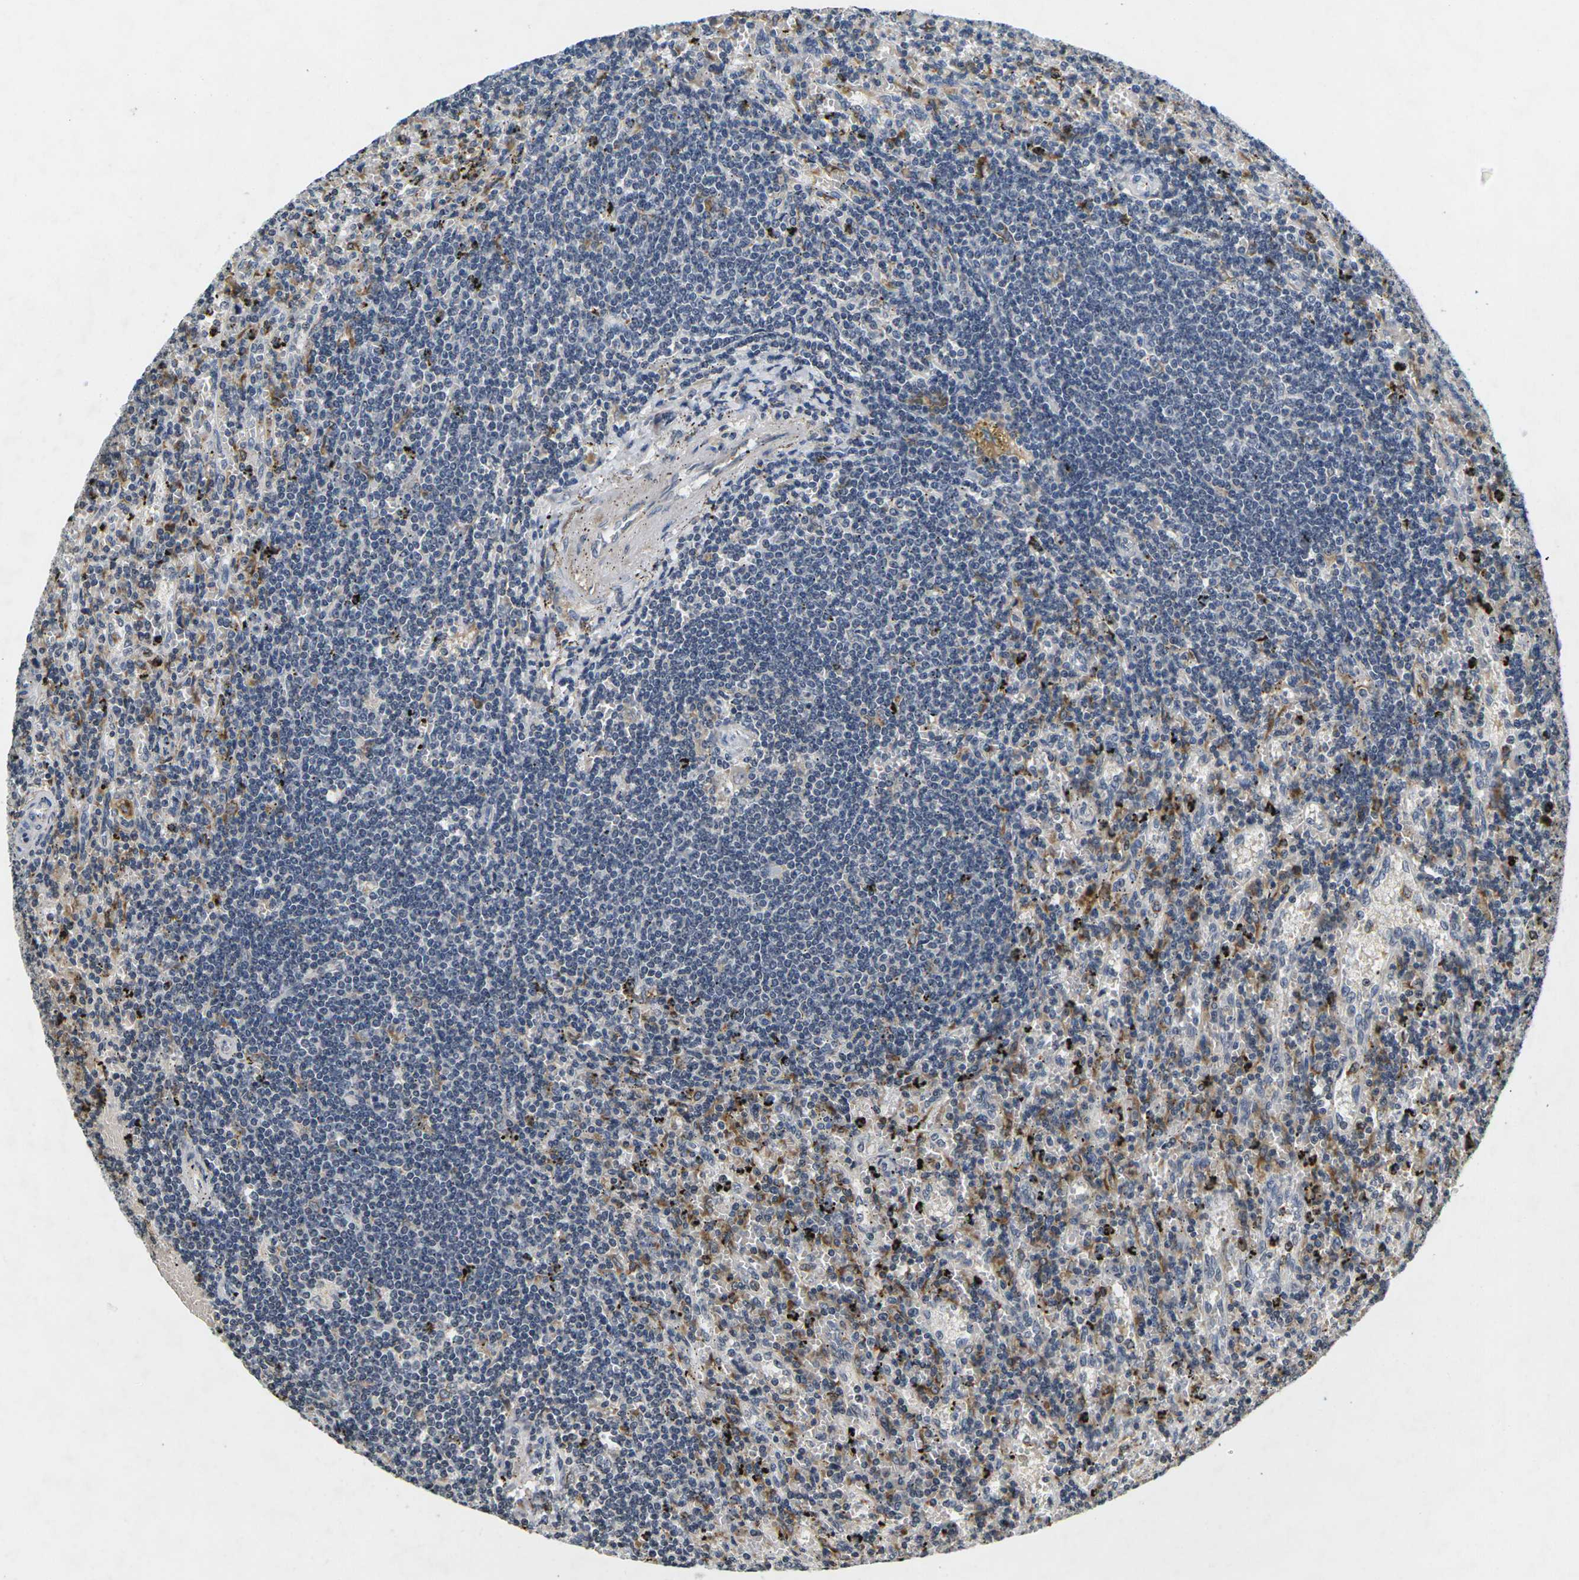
{"staining": {"intensity": "weak", "quantity": "<25%", "location": "cytoplasmic/membranous"}, "tissue": "lymphoma", "cell_type": "Tumor cells", "image_type": "cancer", "snomed": [{"axis": "morphology", "description": "Malignant lymphoma, non-Hodgkin's type, Low grade"}, {"axis": "topography", "description": "Spleen"}], "caption": "Low-grade malignant lymphoma, non-Hodgkin's type was stained to show a protein in brown. There is no significant expression in tumor cells. (DAB IHC, high magnification).", "gene": "C1QC", "patient": {"sex": "male", "age": 76}}